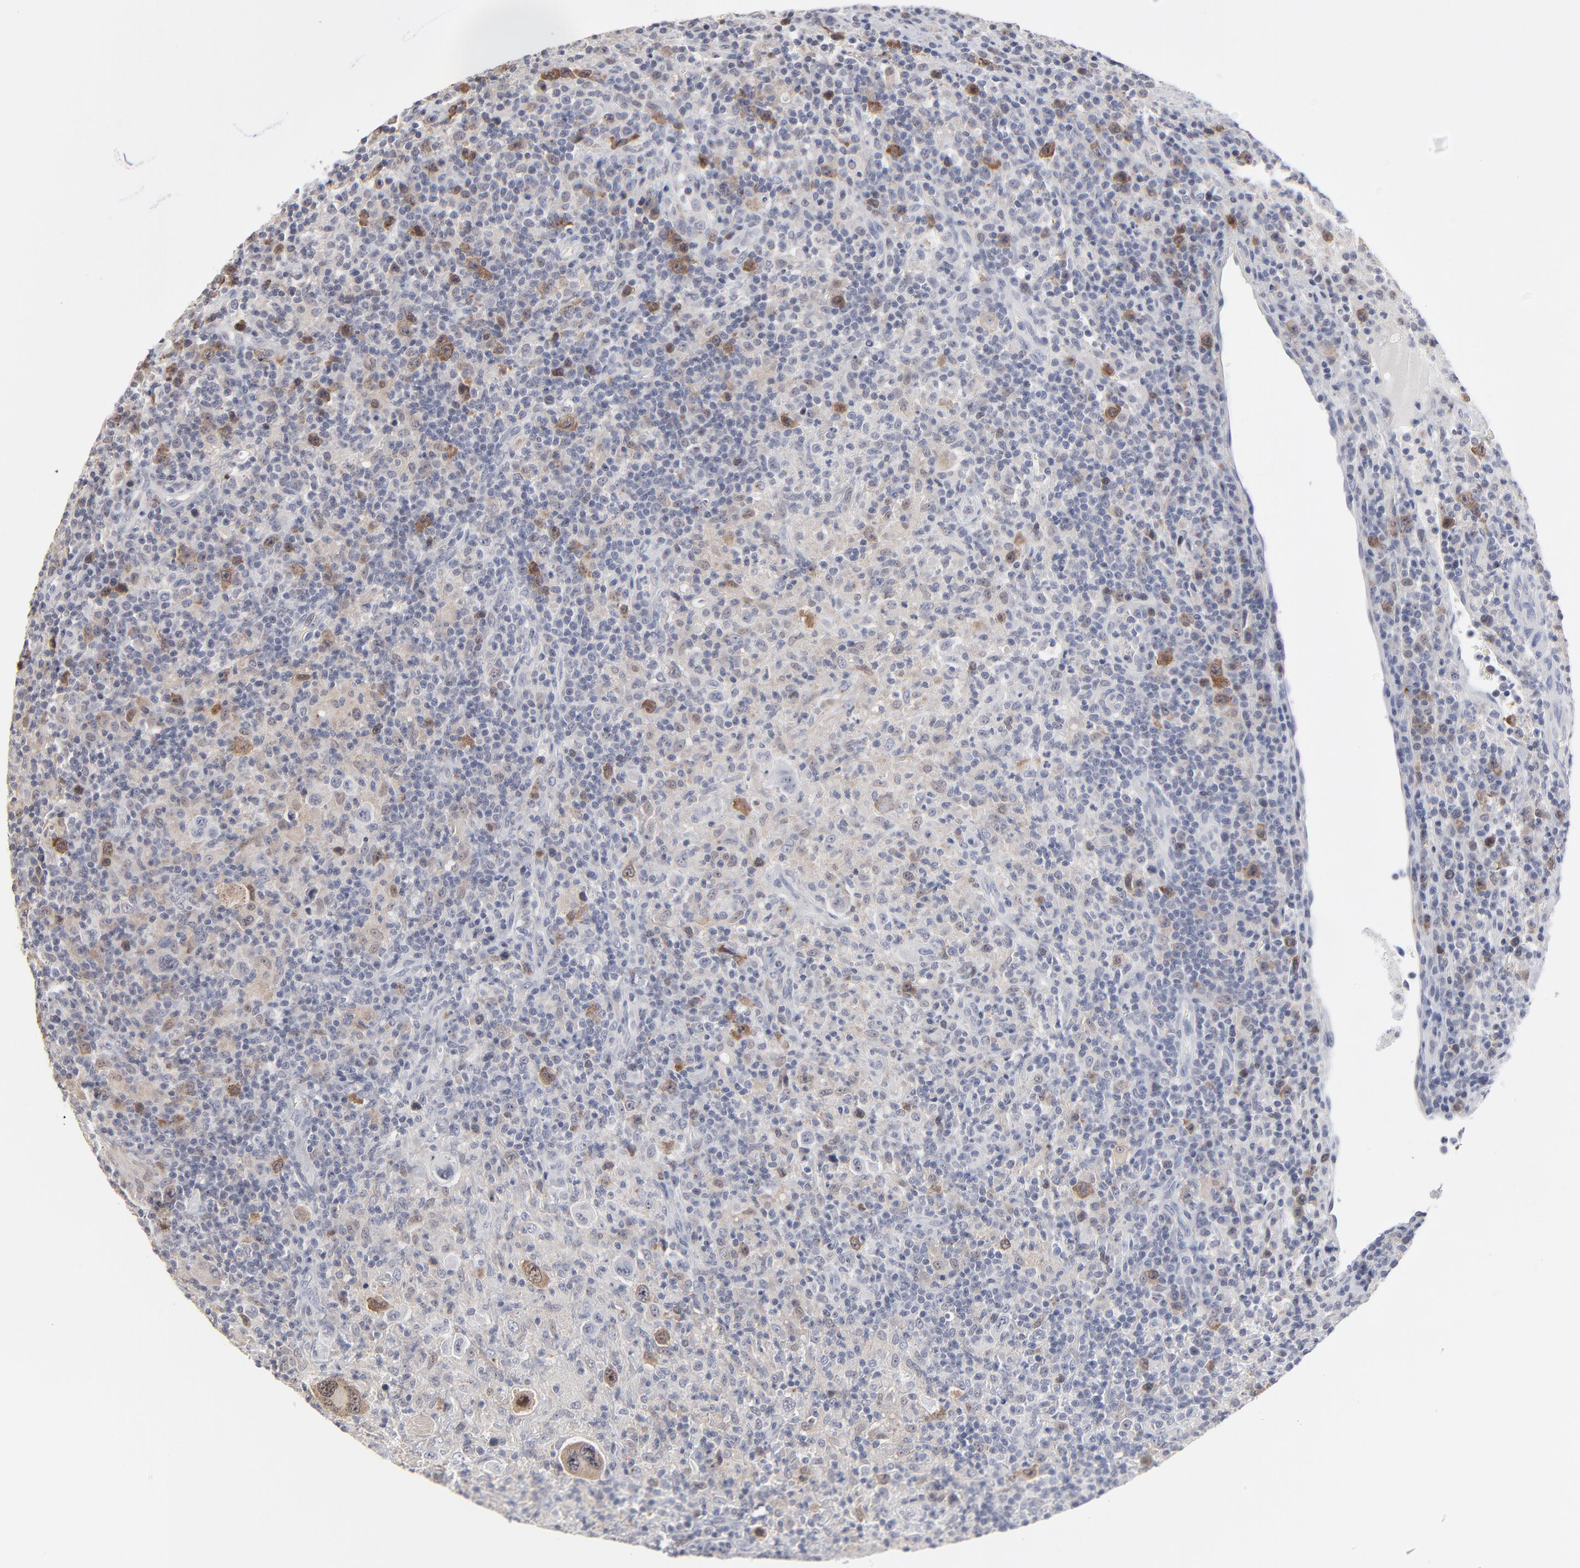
{"staining": {"intensity": "moderate", "quantity": "<25%", "location": "cytoplasmic/membranous"}, "tissue": "lymphoma", "cell_type": "Tumor cells", "image_type": "cancer", "snomed": [{"axis": "morphology", "description": "Hodgkin's disease, NOS"}, {"axis": "topography", "description": "Lymph node"}], "caption": "This photomicrograph exhibits immunohistochemistry (IHC) staining of human Hodgkin's disease, with low moderate cytoplasmic/membranous positivity in about <25% of tumor cells.", "gene": "AURKA", "patient": {"sex": "male", "age": 65}}